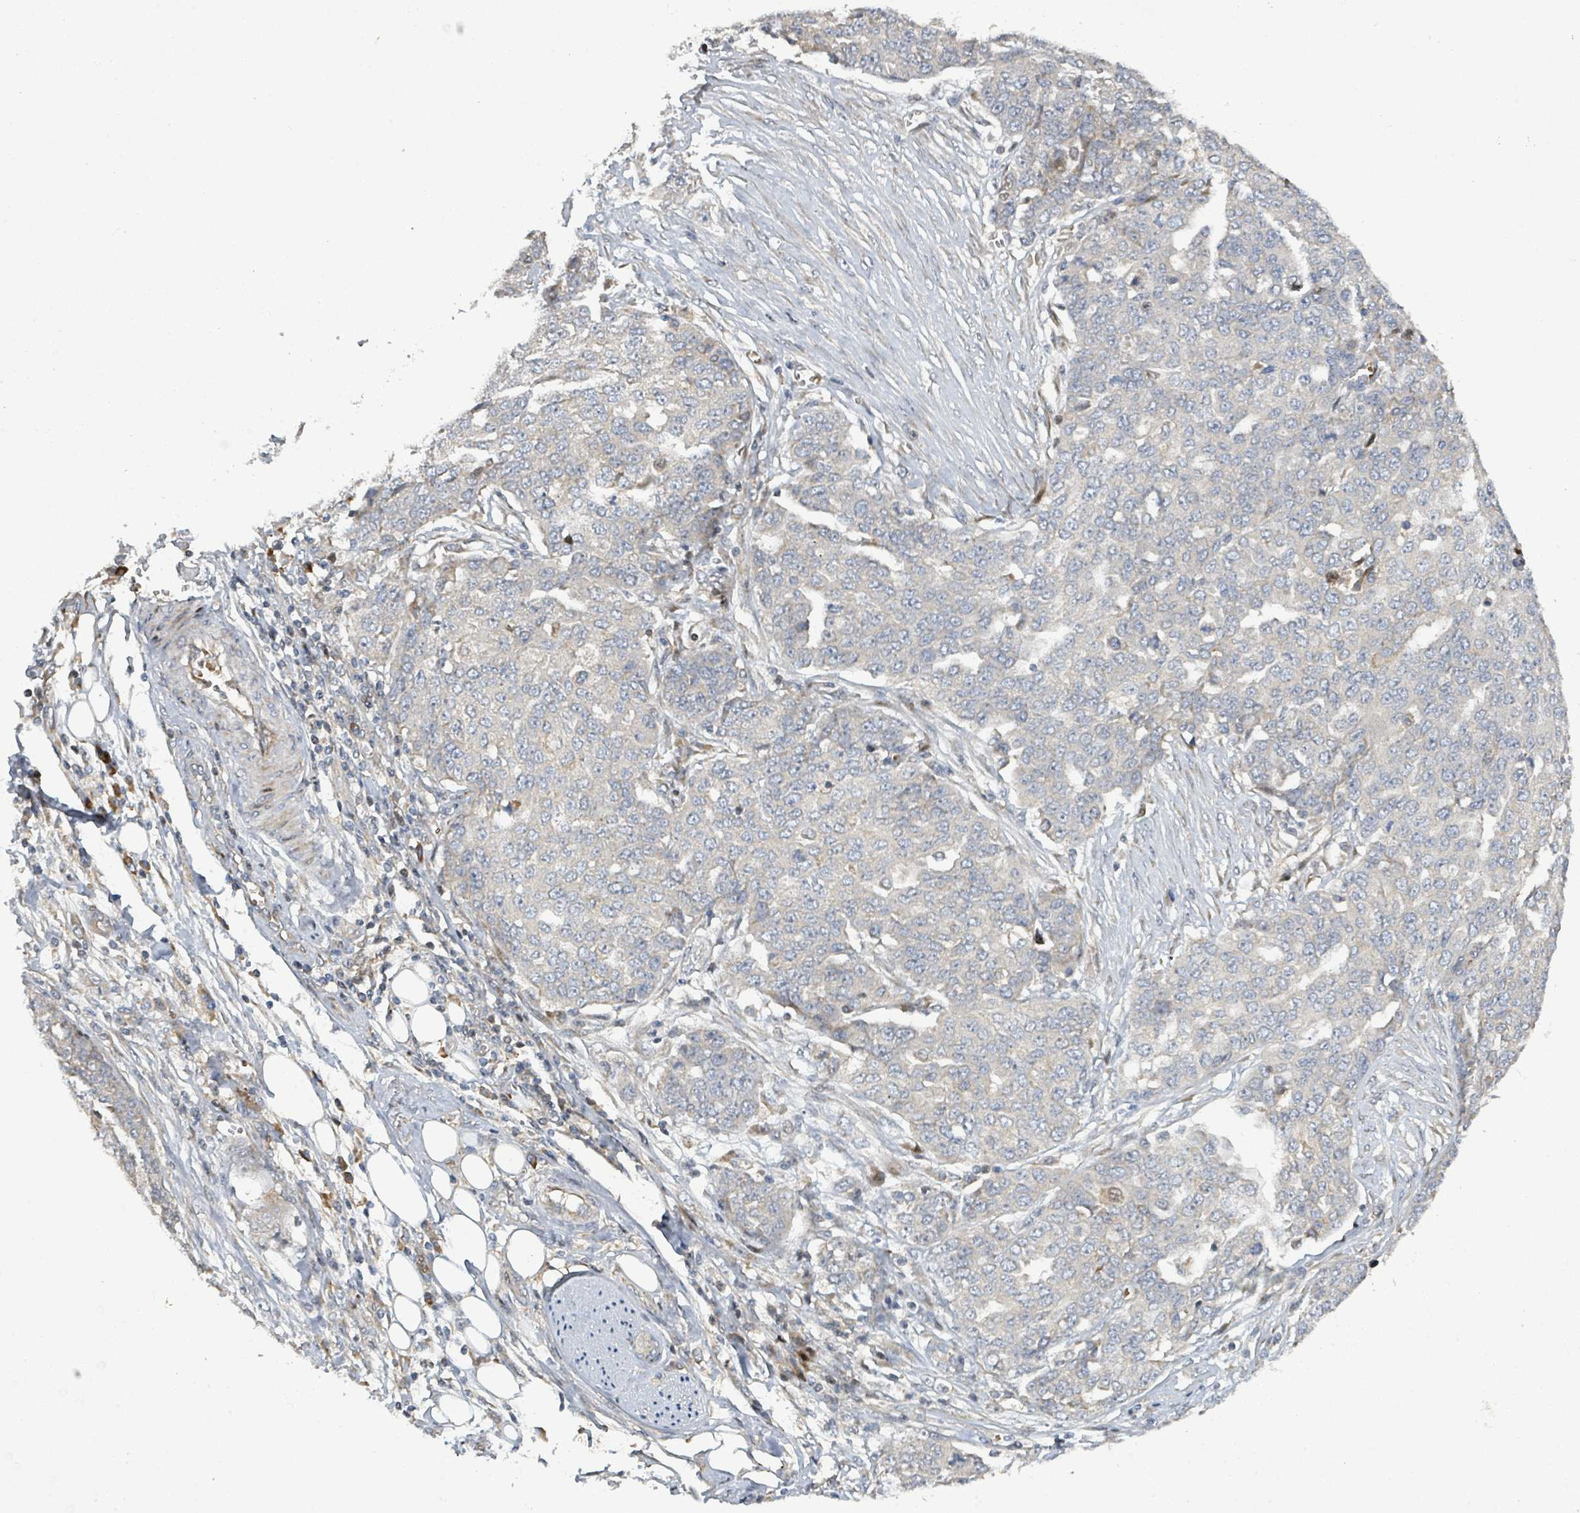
{"staining": {"intensity": "negative", "quantity": "none", "location": "none"}, "tissue": "ovarian cancer", "cell_type": "Tumor cells", "image_type": "cancer", "snomed": [{"axis": "morphology", "description": "Cystadenocarcinoma, serous, NOS"}, {"axis": "topography", "description": "Soft tissue"}, {"axis": "topography", "description": "Ovary"}], "caption": "There is no significant positivity in tumor cells of ovarian cancer.", "gene": "CFAP210", "patient": {"sex": "female", "age": 57}}